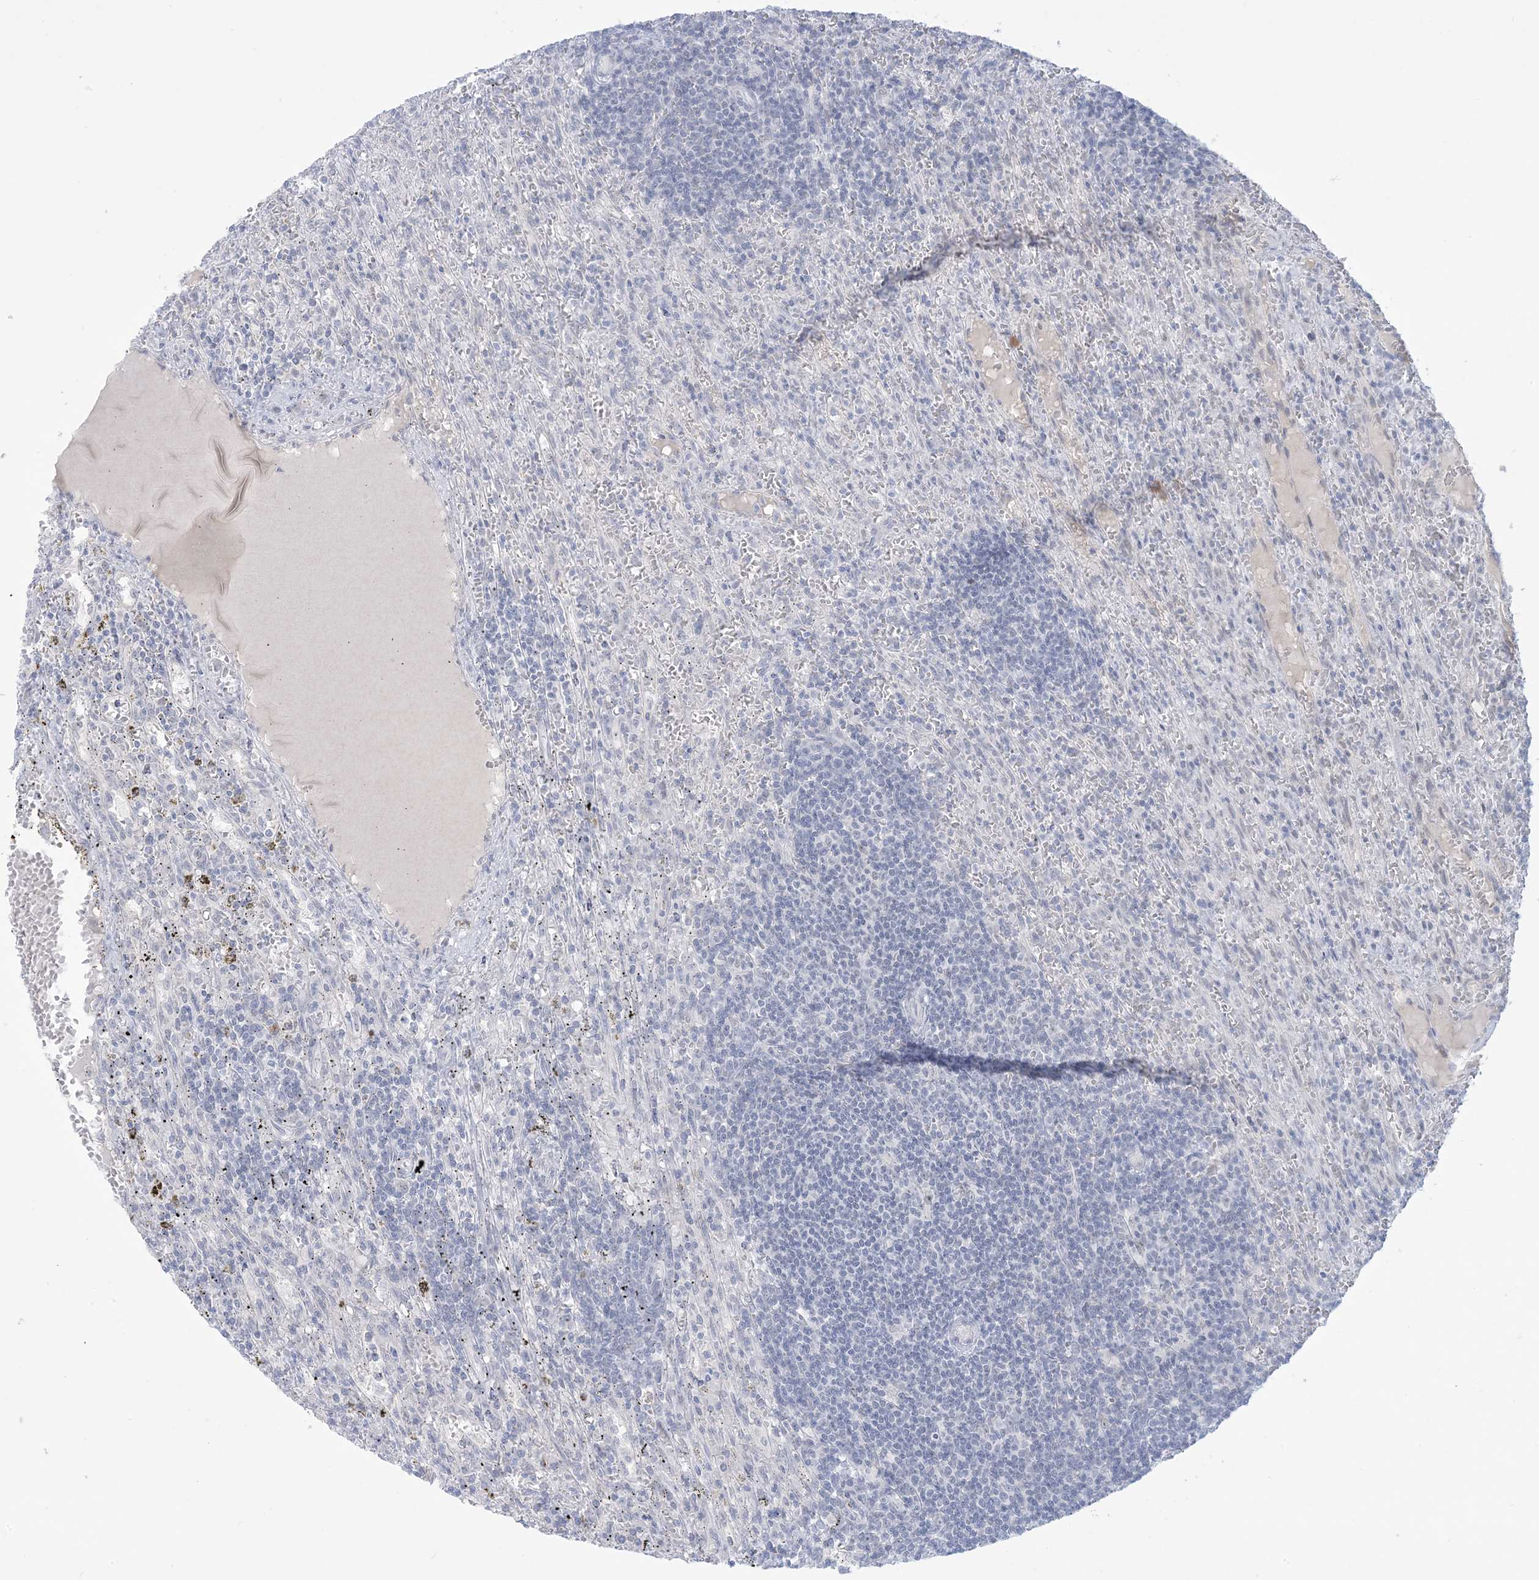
{"staining": {"intensity": "negative", "quantity": "none", "location": "none"}, "tissue": "lymphoma", "cell_type": "Tumor cells", "image_type": "cancer", "snomed": [{"axis": "morphology", "description": "Malignant lymphoma, non-Hodgkin's type, Low grade"}, {"axis": "topography", "description": "Spleen"}], "caption": "Protein analysis of low-grade malignant lymphoma, non-Hodgkin's type exhibits no significant staining in tumor cells. (DAB (3,3'-diaminobenzidine) immunohistochemistry with hematoxylin counter stain).", "gene": "HOMEZ", "patient": {"sex": "male", "age": 76}}